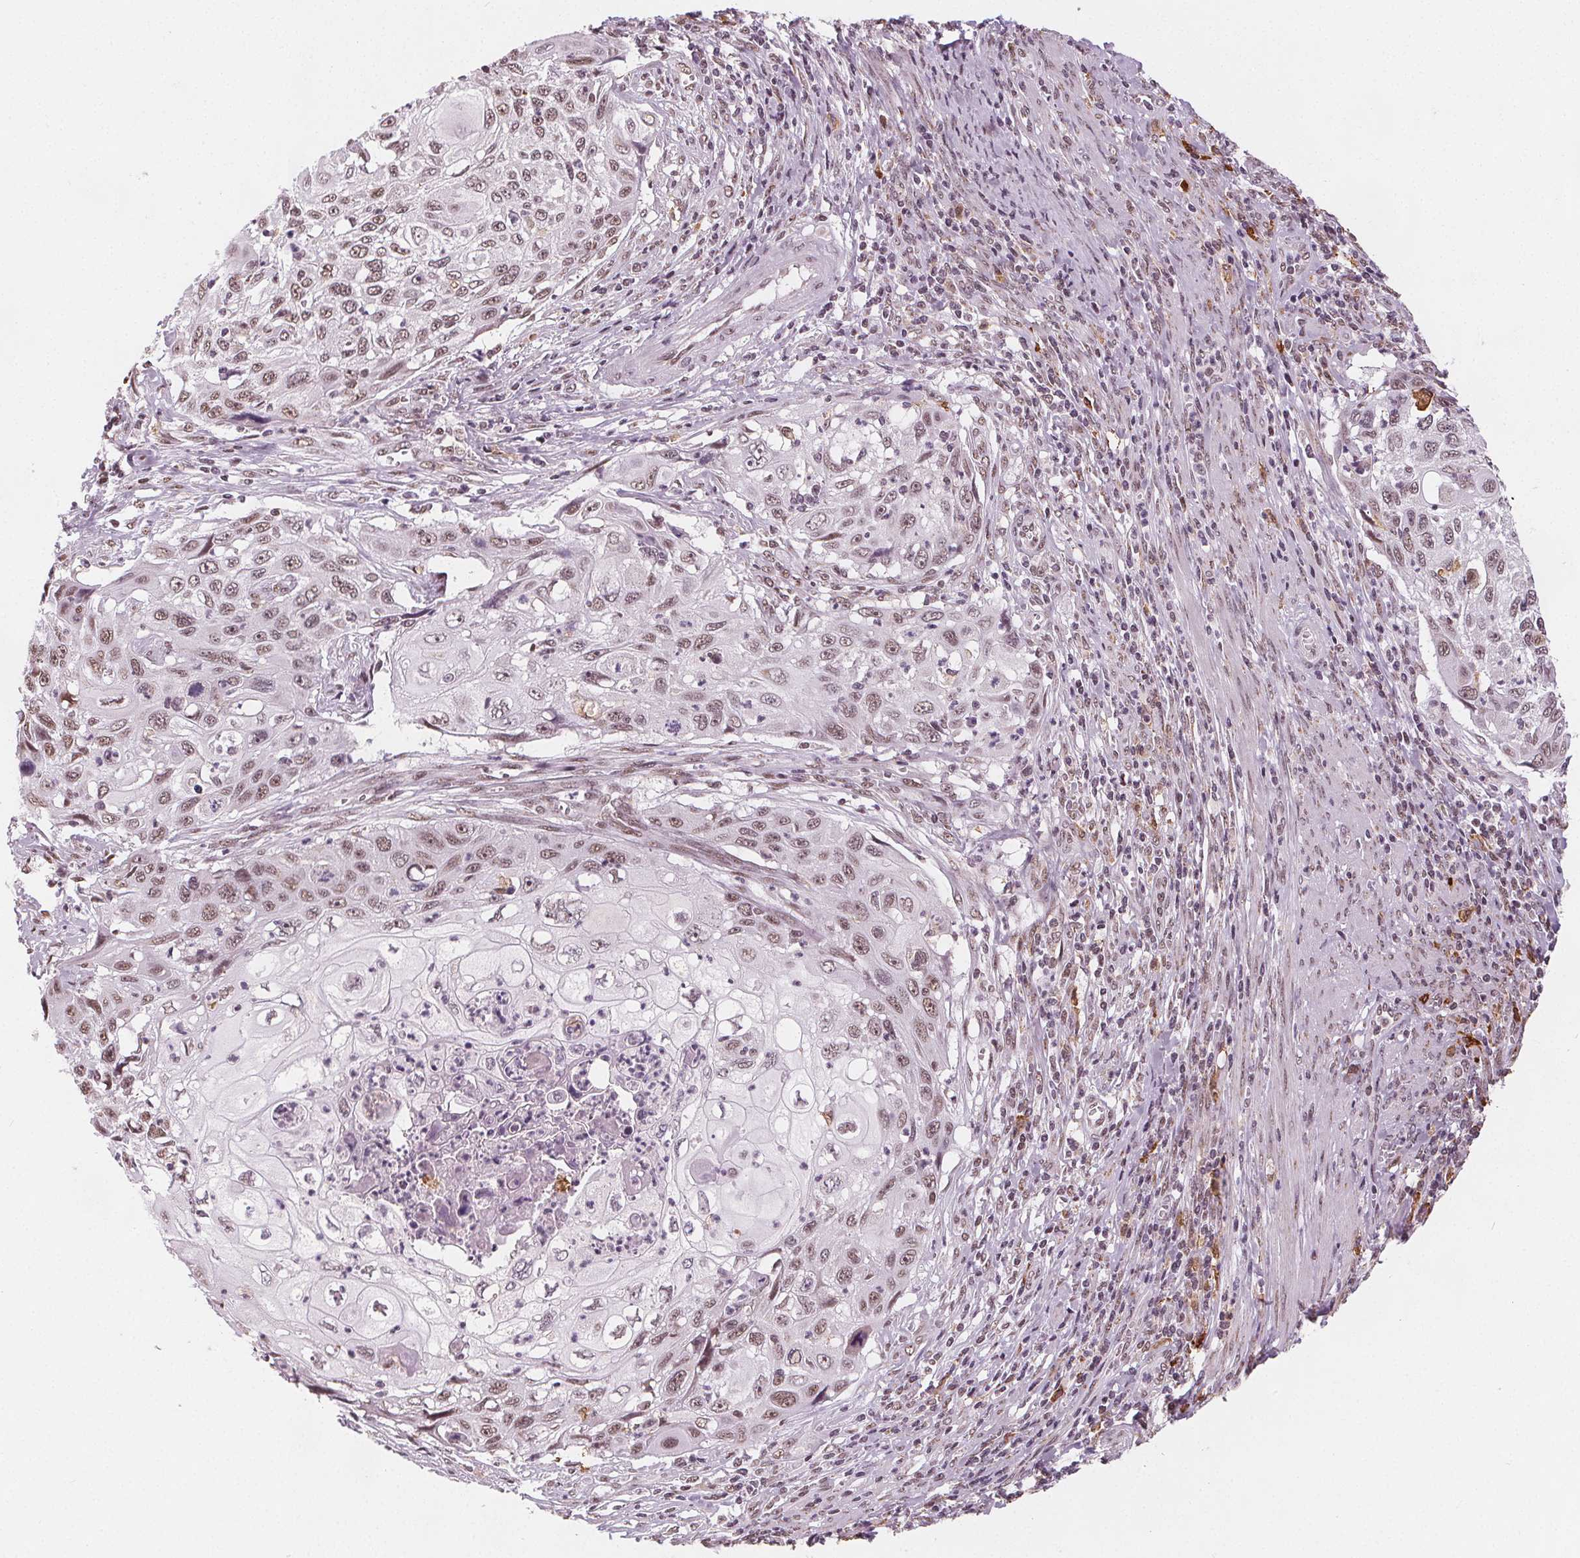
{"staining": {"intensity": "weak", "quantity": "25%-75%", "location": "nuclear"}, "tissue": "cervical cancer", "cell_type": "Tumor cells", "image_type": "cancer", "snomed": [{"axis": "morphology", "description": "Squamous cell carcinoma, NOS"}, {"axis": "topography", "description": "Cervix"}], "caption": "Immunohistochemical staining of human cervical cancer (squamous cell carcinoma) demonstrates low levels of weak nuclear protein expression in about 25%-75% of tumor cells.", "gene": "DPM2", "patient": {"sex": "female", "age": 70}}